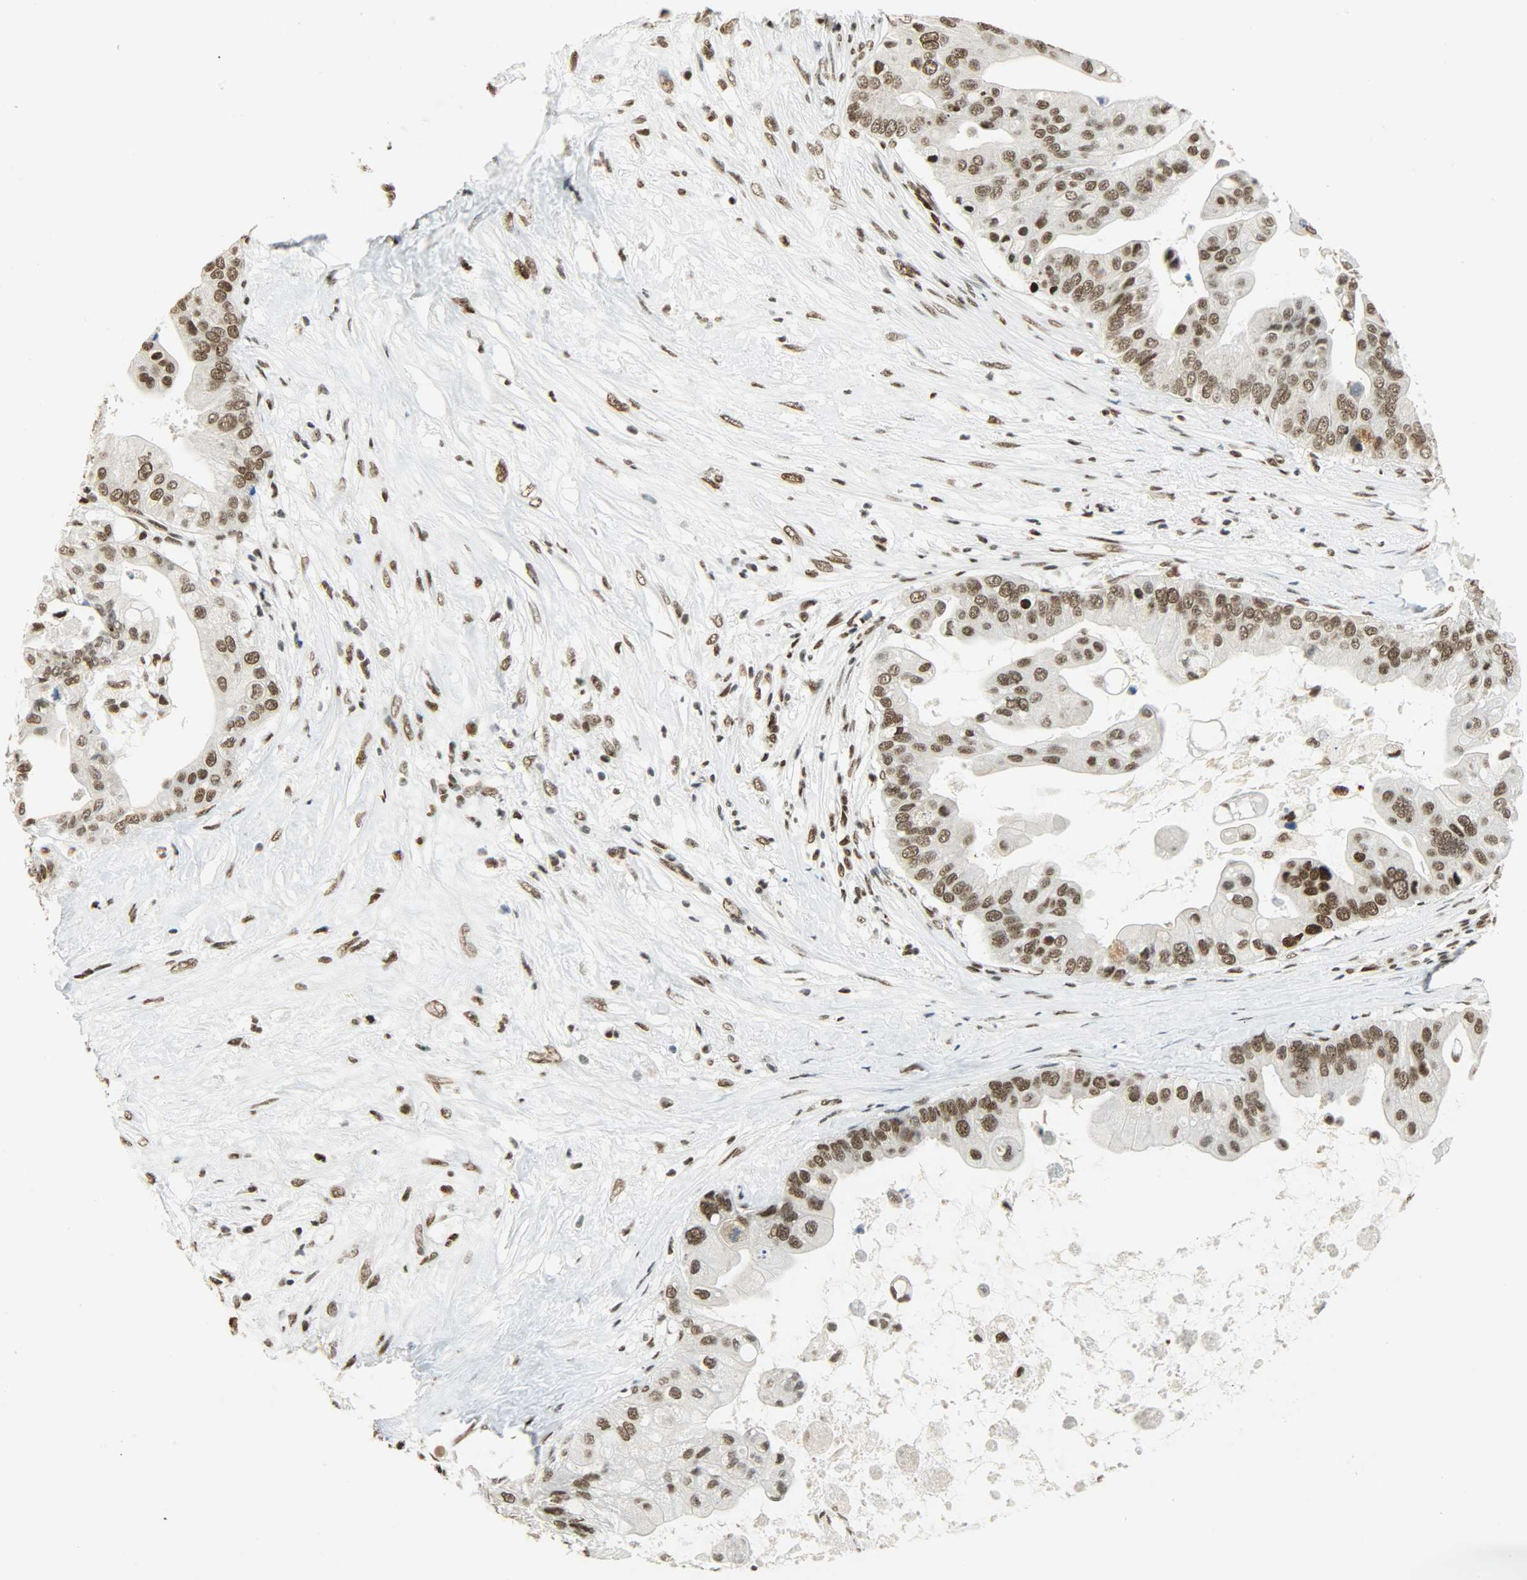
{"staining": {"intensity": "strong", "quantity": ">75%", "location": "nuclear"}, "tissue": "pancreatic cancer", "cell_type": "Tumor cells", "image_type": "cancer", "snomed": [{"axis": "morphology", "description": "Adenocarcinoma, NOS"}, {"axis": "topography", "description": "Pancreas"}], "caption": "There is high levels of strong nuclear staining in tumor cells of pancreatic cancer (adenocarcinoma), as demonstrated by immunohistochemical staining (brown color).", "gene": "MYEF2", "patient": {"sex": "female", "age": 75}}